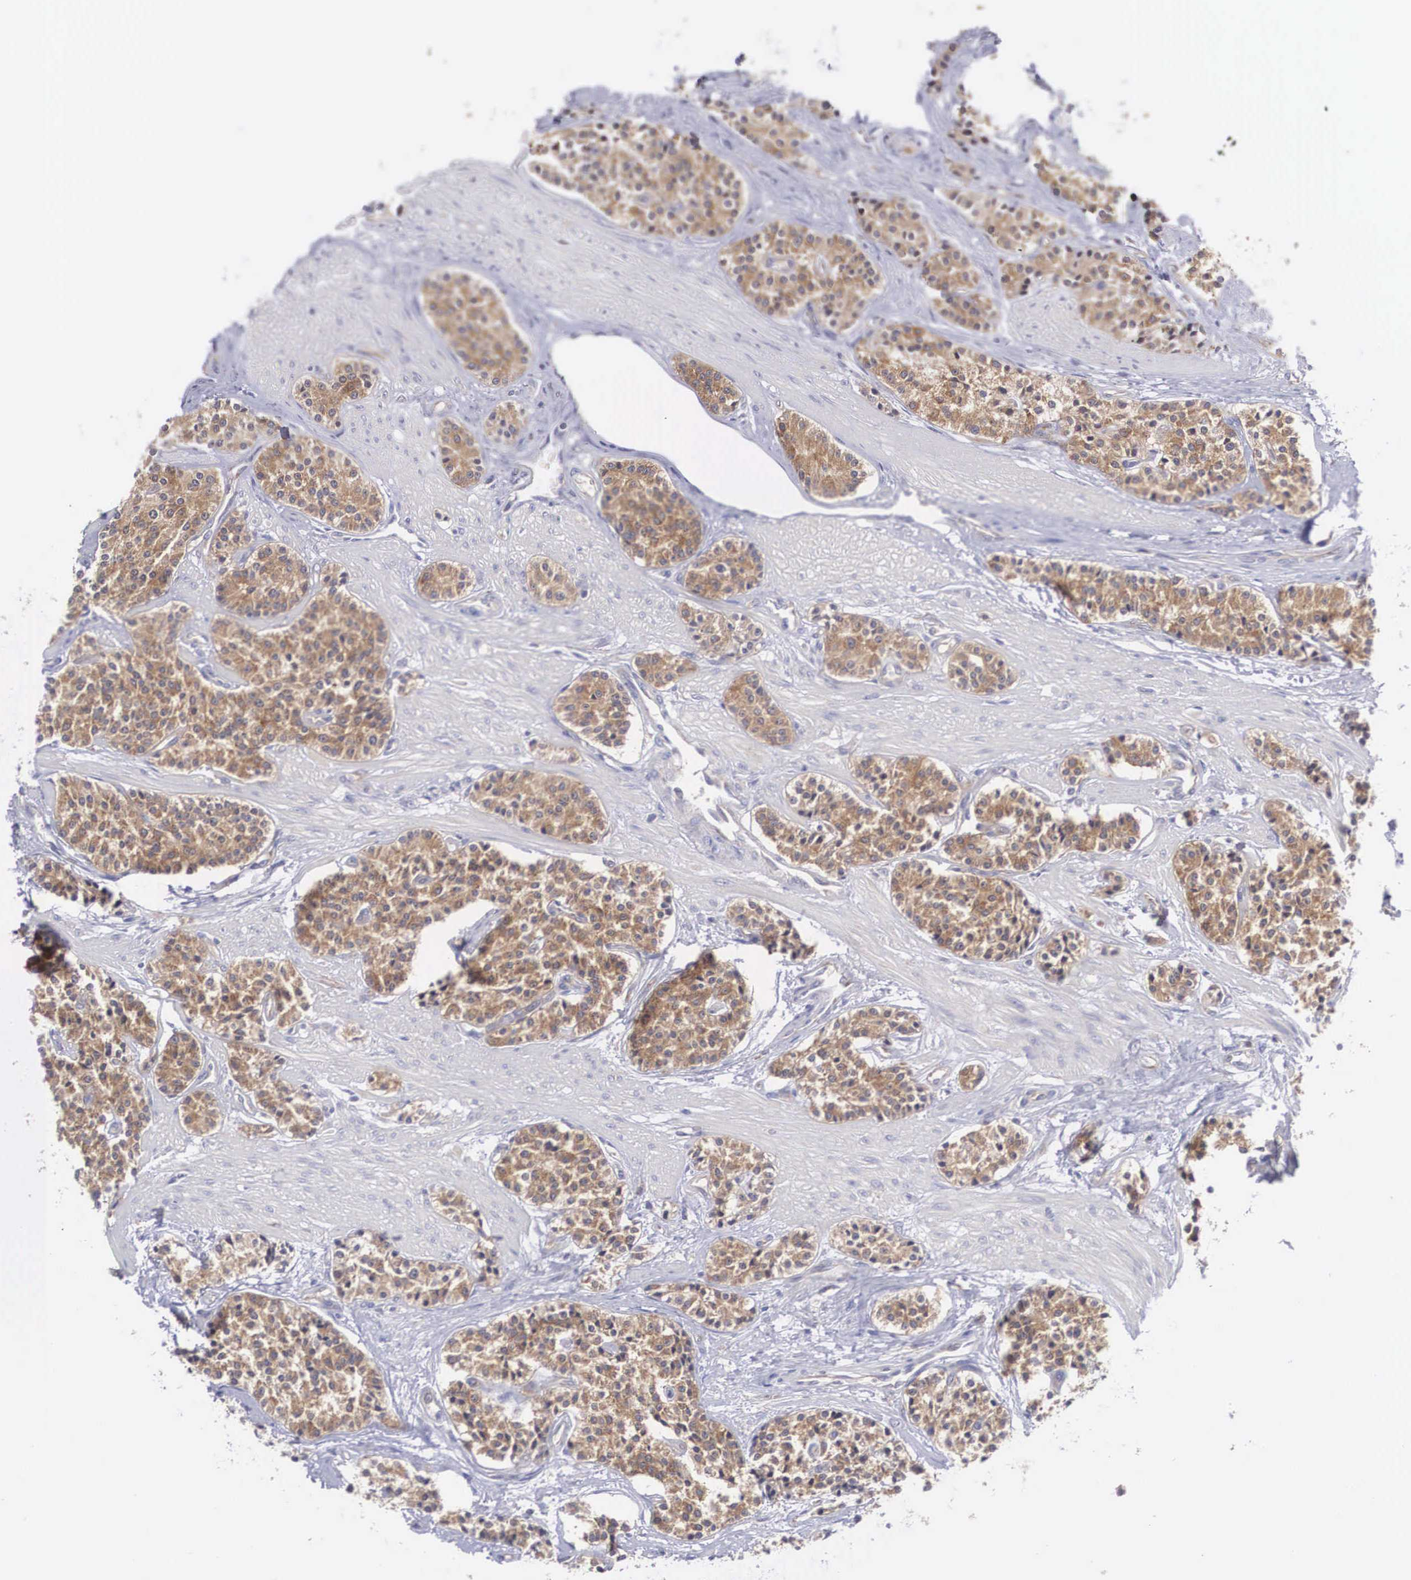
{"staining": {"intensity": "weak", "quantity": ">75%", "location": "cytoplasmic/membranous"}, "tissue": "carcinoid", "cell_type": "Tumor cells", "image_type": "cancer", "snomed": [{"axis": "morphology", "description": "Carcinoid, malignant, NOS"}, {"axis": "topography", "description": "Stomach"}], "caption": "Immunohistochemical staining of carcinoid exhibits weak cytoplasmic/membranous protein staining in approximately >75% of tumor cells.", "gene": "GRIPAP1", "patient": {"sex": "female", "age": 76}}